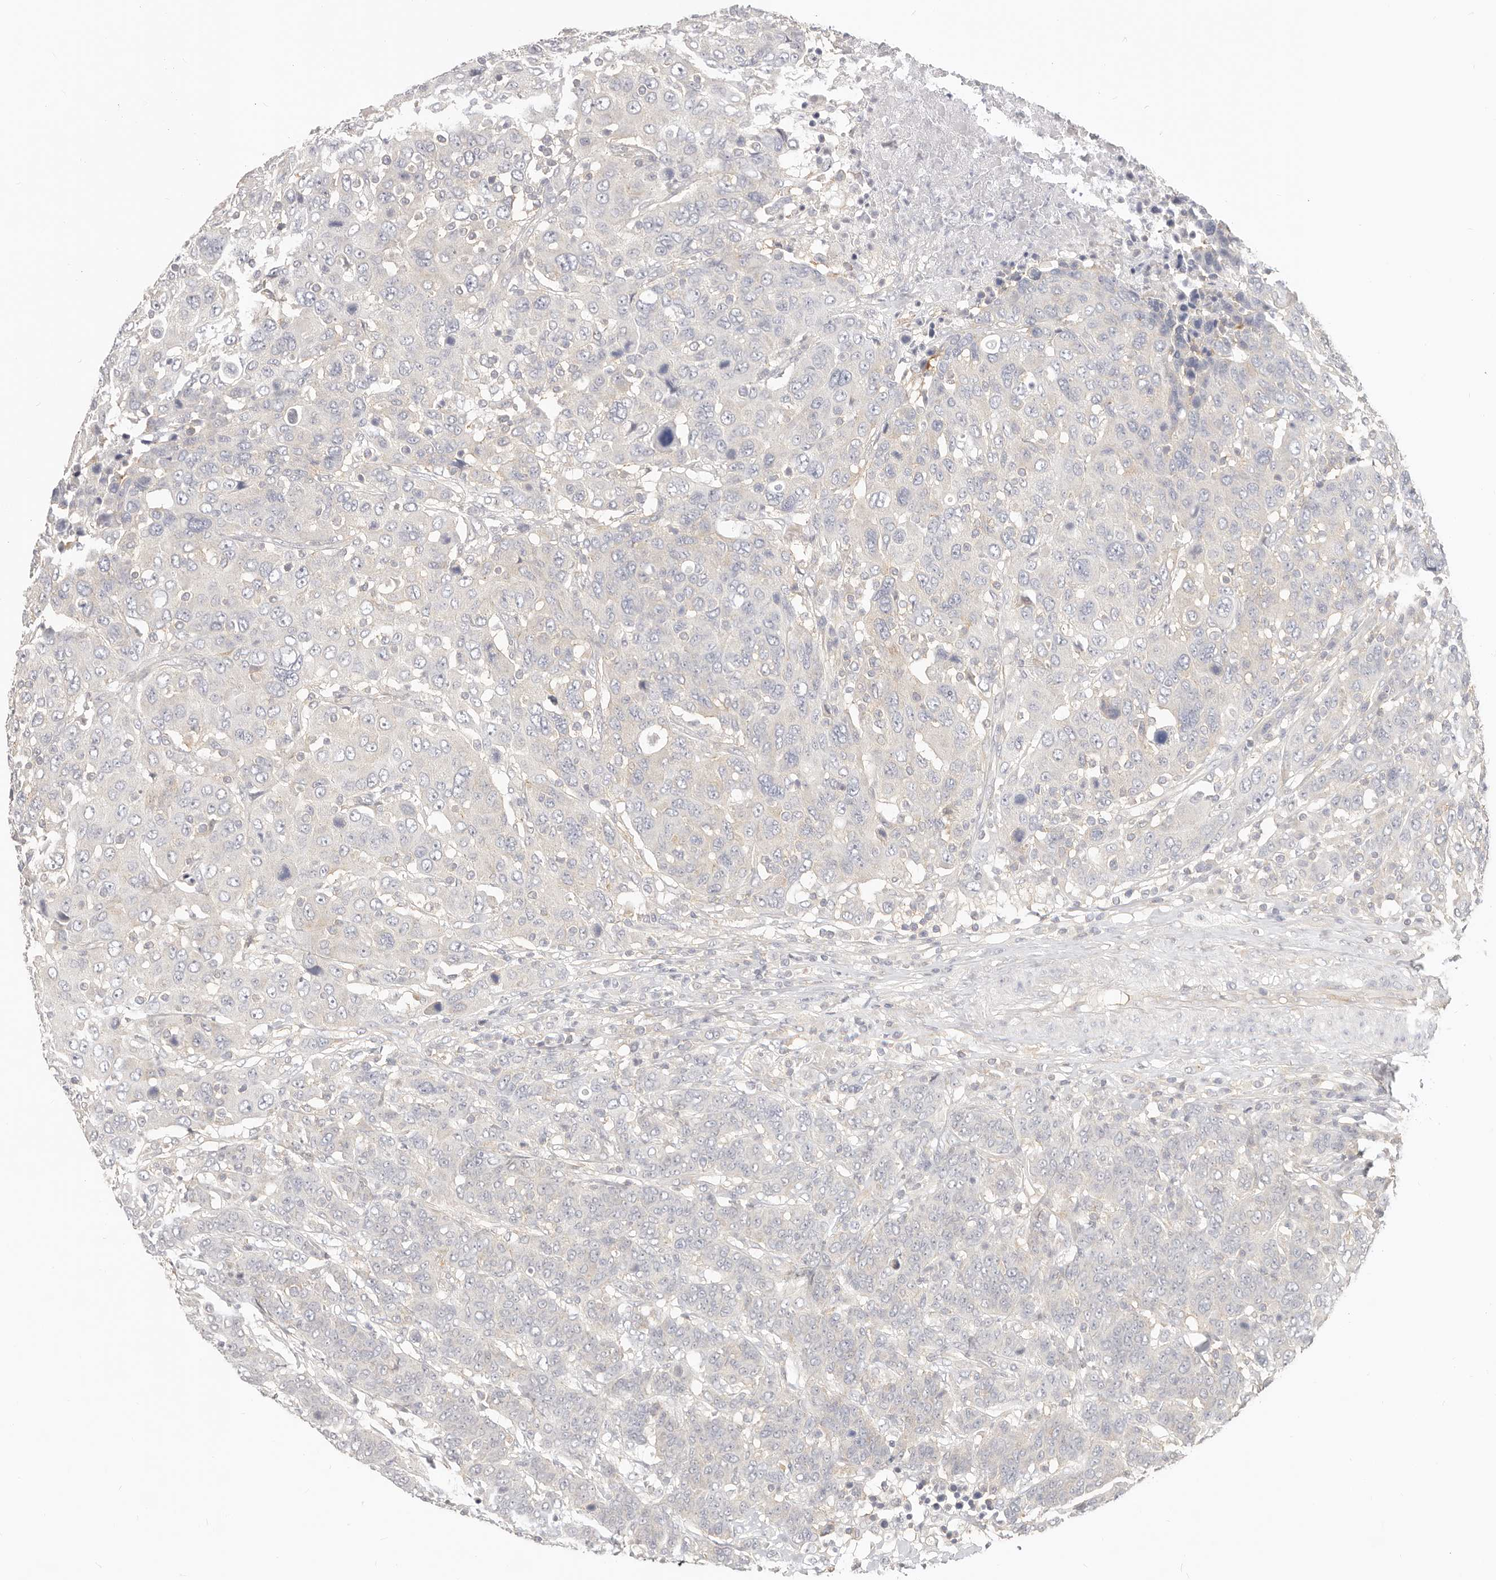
{"staining": {"intensity": "negative", "quantity": "none", "location": "none"}, "tissue": "breast cancer", "cell_type": "Tumor cells", "image_type": "cancer", "snomed": [{"axis": "morphology", "description": "Duct carcinoma"}, {"axis": "topography", "description": "Breast"}], "caption": "Immunohistochemical staining of human breast cancer exhibits no significant staining in tumor cells. Brightfield microscopy of immunohistochemistry stained with DAB (3,3'-diaminobenzidine) (brown) and hematoxylin (blue), captured at high magnification.", "gene": "DTNBP1", "patient": {"sex": "female", "age": 37}}